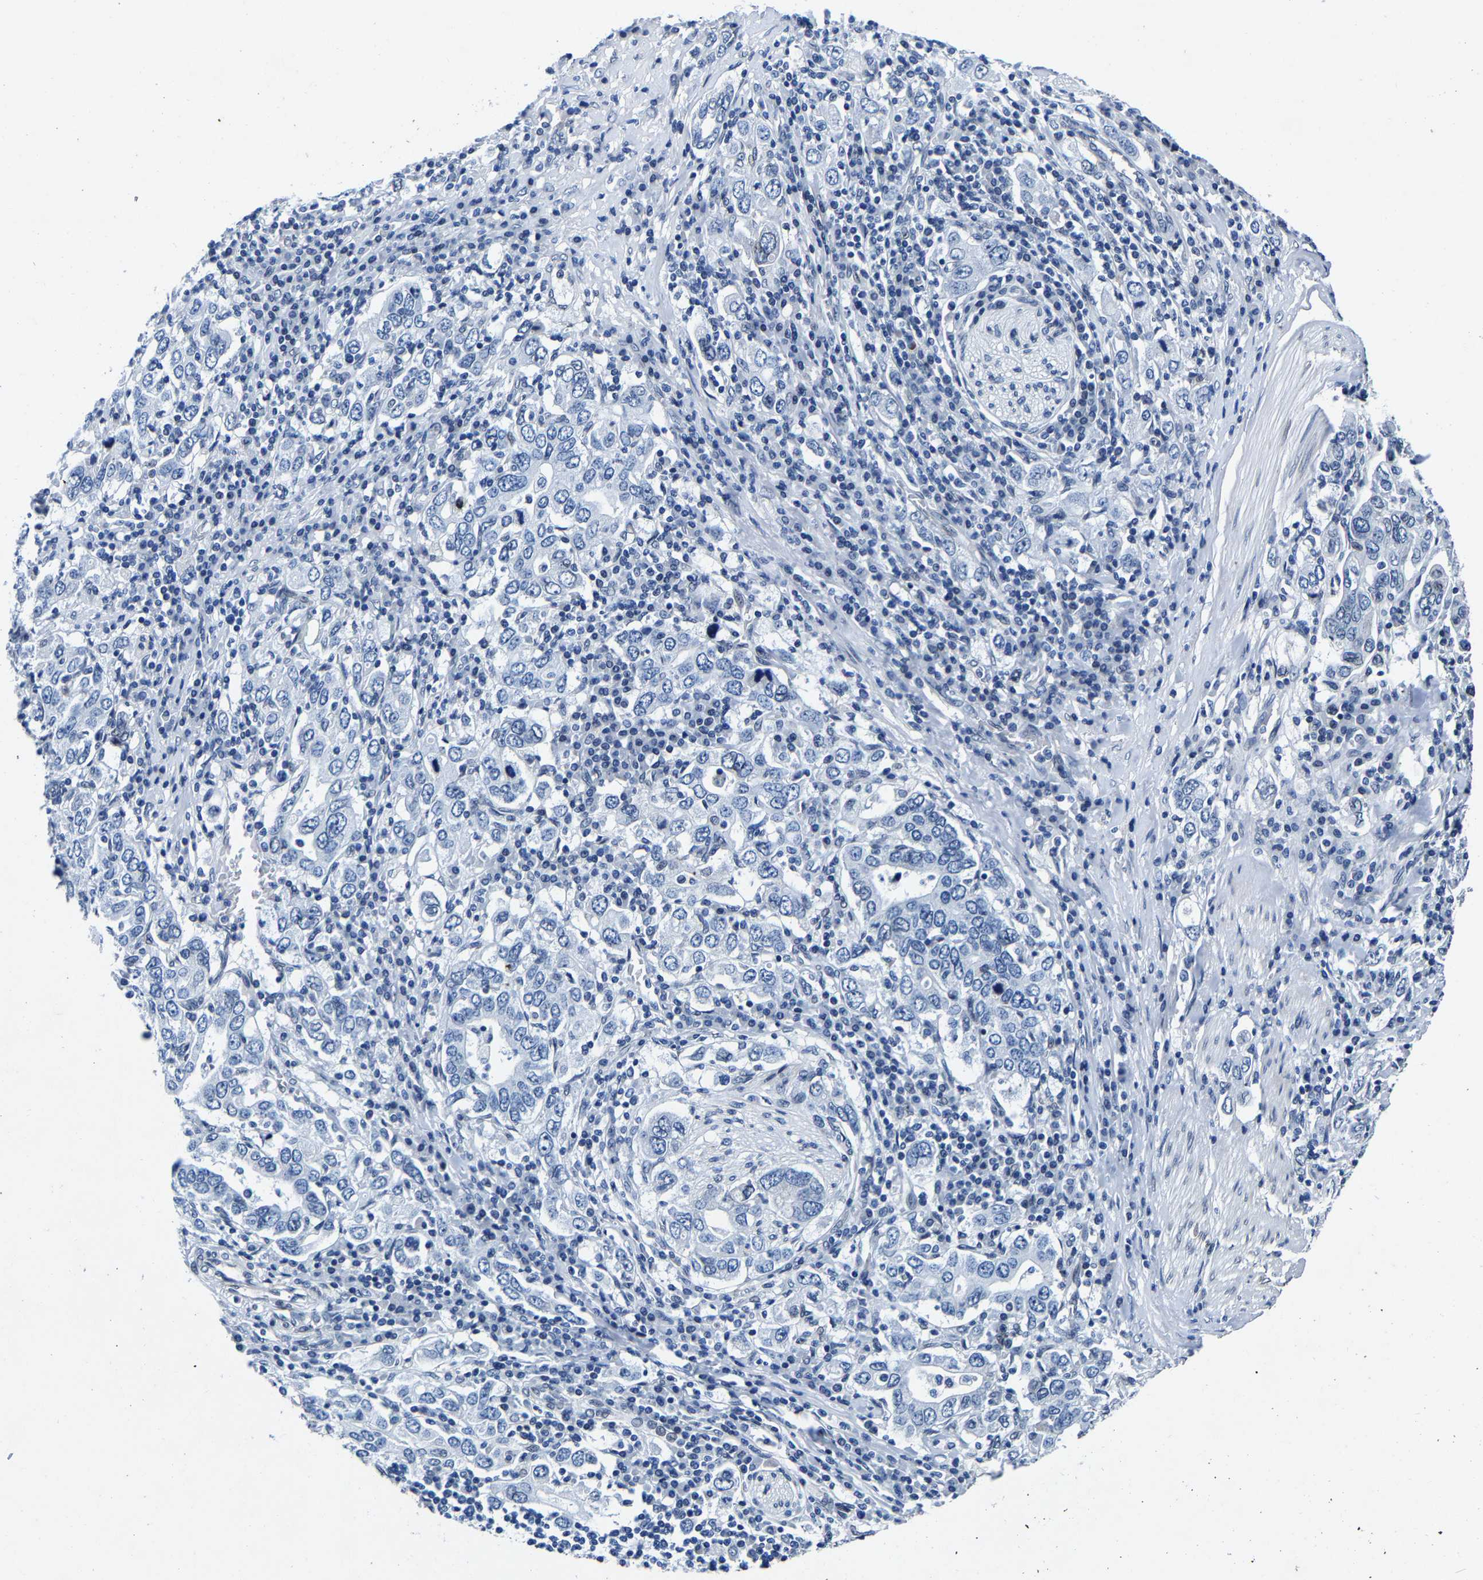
{"staining": {"intensity": "negative", "quantity": "none", "location": "none"}, "tissue": "stomach cancer", "cell_type": "Tumor cells", "image_type": "cancer", "snomed": [{"axis": "morphology", "description": "Adenocarcinoma, NOS"}, {"axis": "topography", "description": "Stomach, upper"}], "caption": "This is a photomicrograph of IHC staining of stomach adenocarcinoma, which shows no positivity in tumor cells.", "gene": "UBN2", "patient": {"sex": "male", "age": 62}}